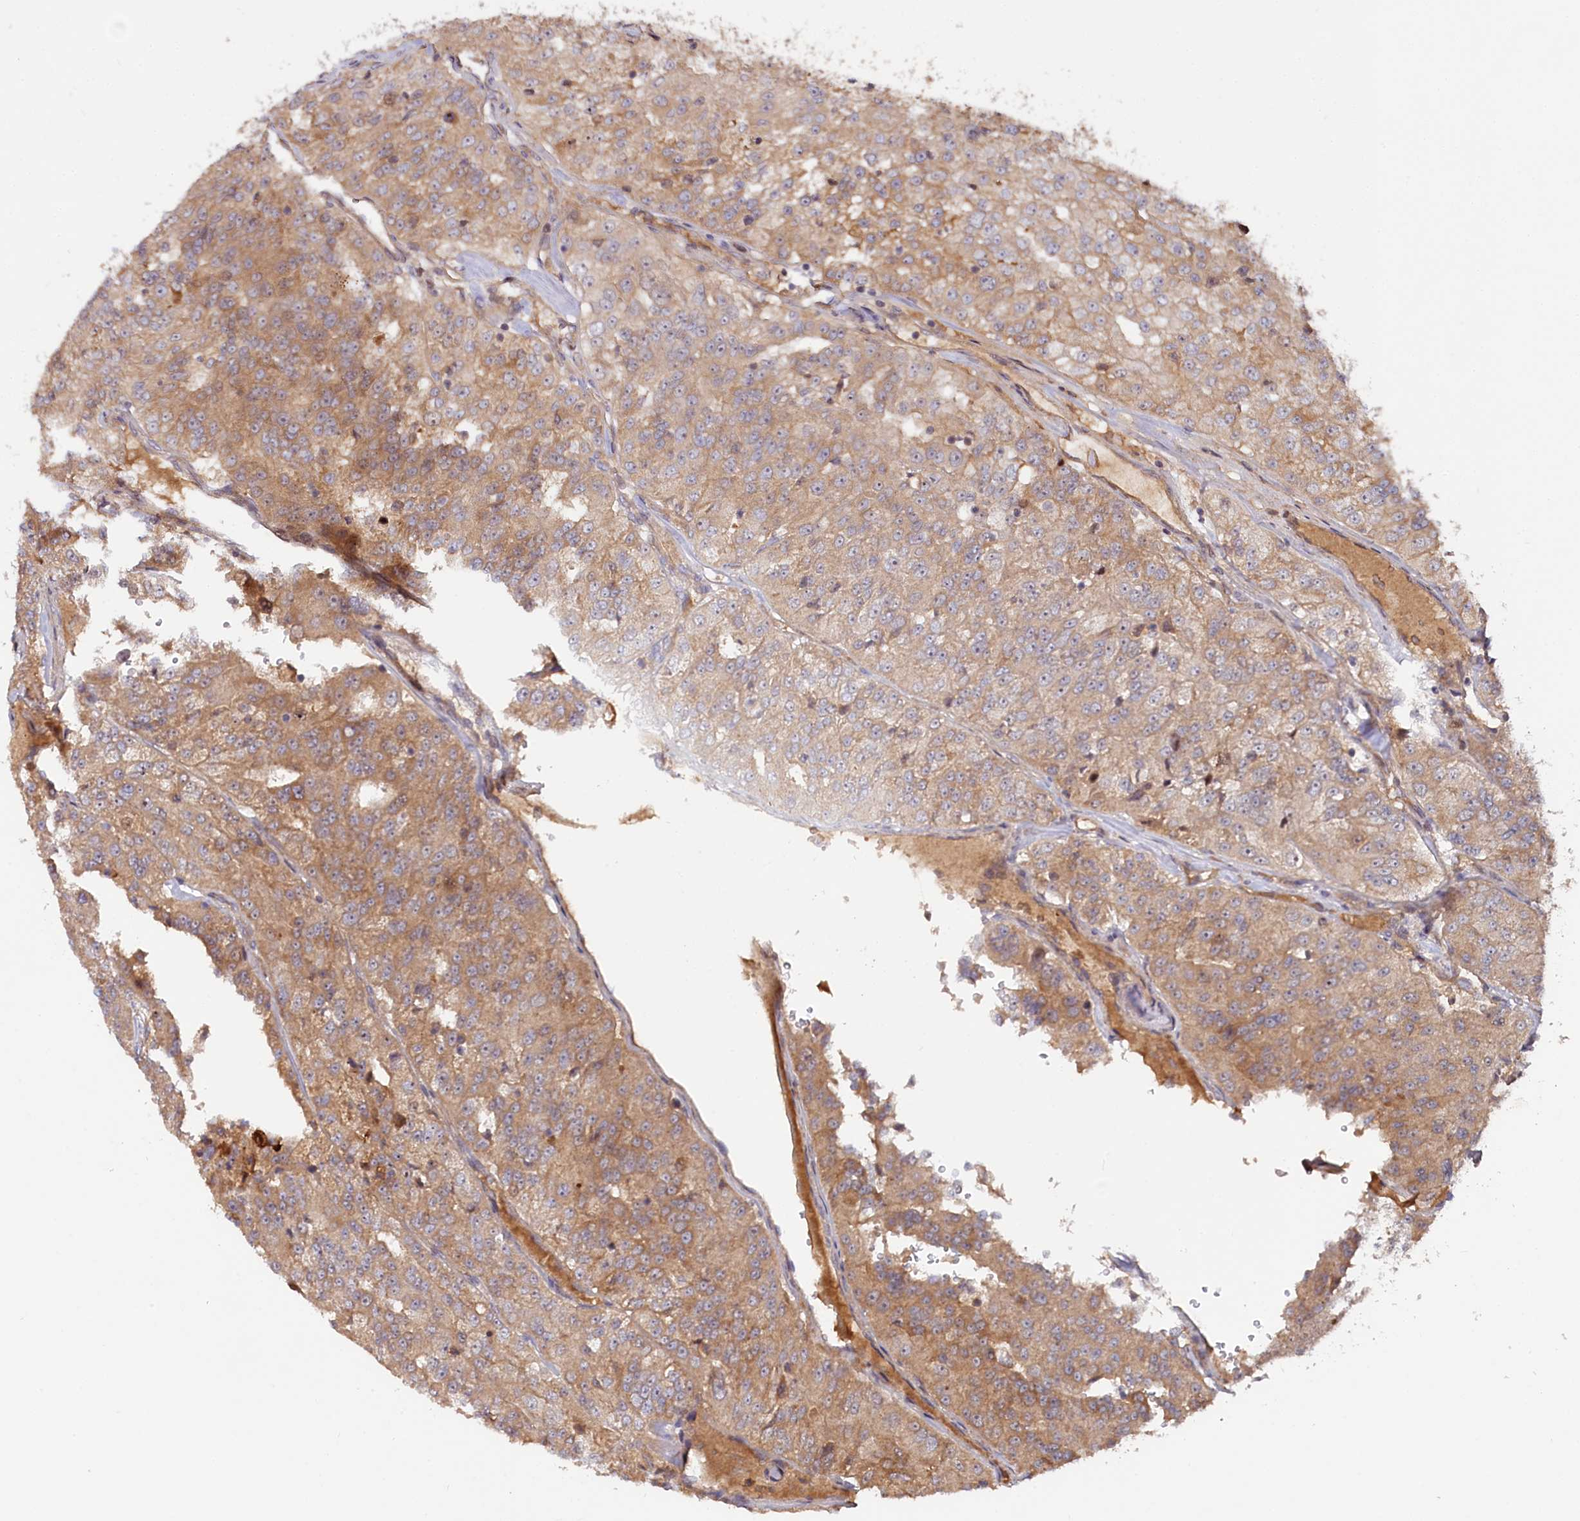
{"staining": {"intensity": "moderate", "quantity": ">75%", "location": "cytoplasmic/membranous"}, "tissue": "renal cancer", "cell_type": "Tumor cells", "image_type": "cancer", "snomed": [{"axis": "morphology", "description": "Adenocarcinoma, NOS"}, {"axis": "topography", "description": "Kidney"}], "caption": "Immunohistochemistry (IHC) (DAB) staining of human renal adenocarcinoma exhibits moderate cytoplasmic/membranous protein expression in about >75% of tumor cells.", "gene": "NEDD1", "patient": {"sex": "female", "age": 63}}